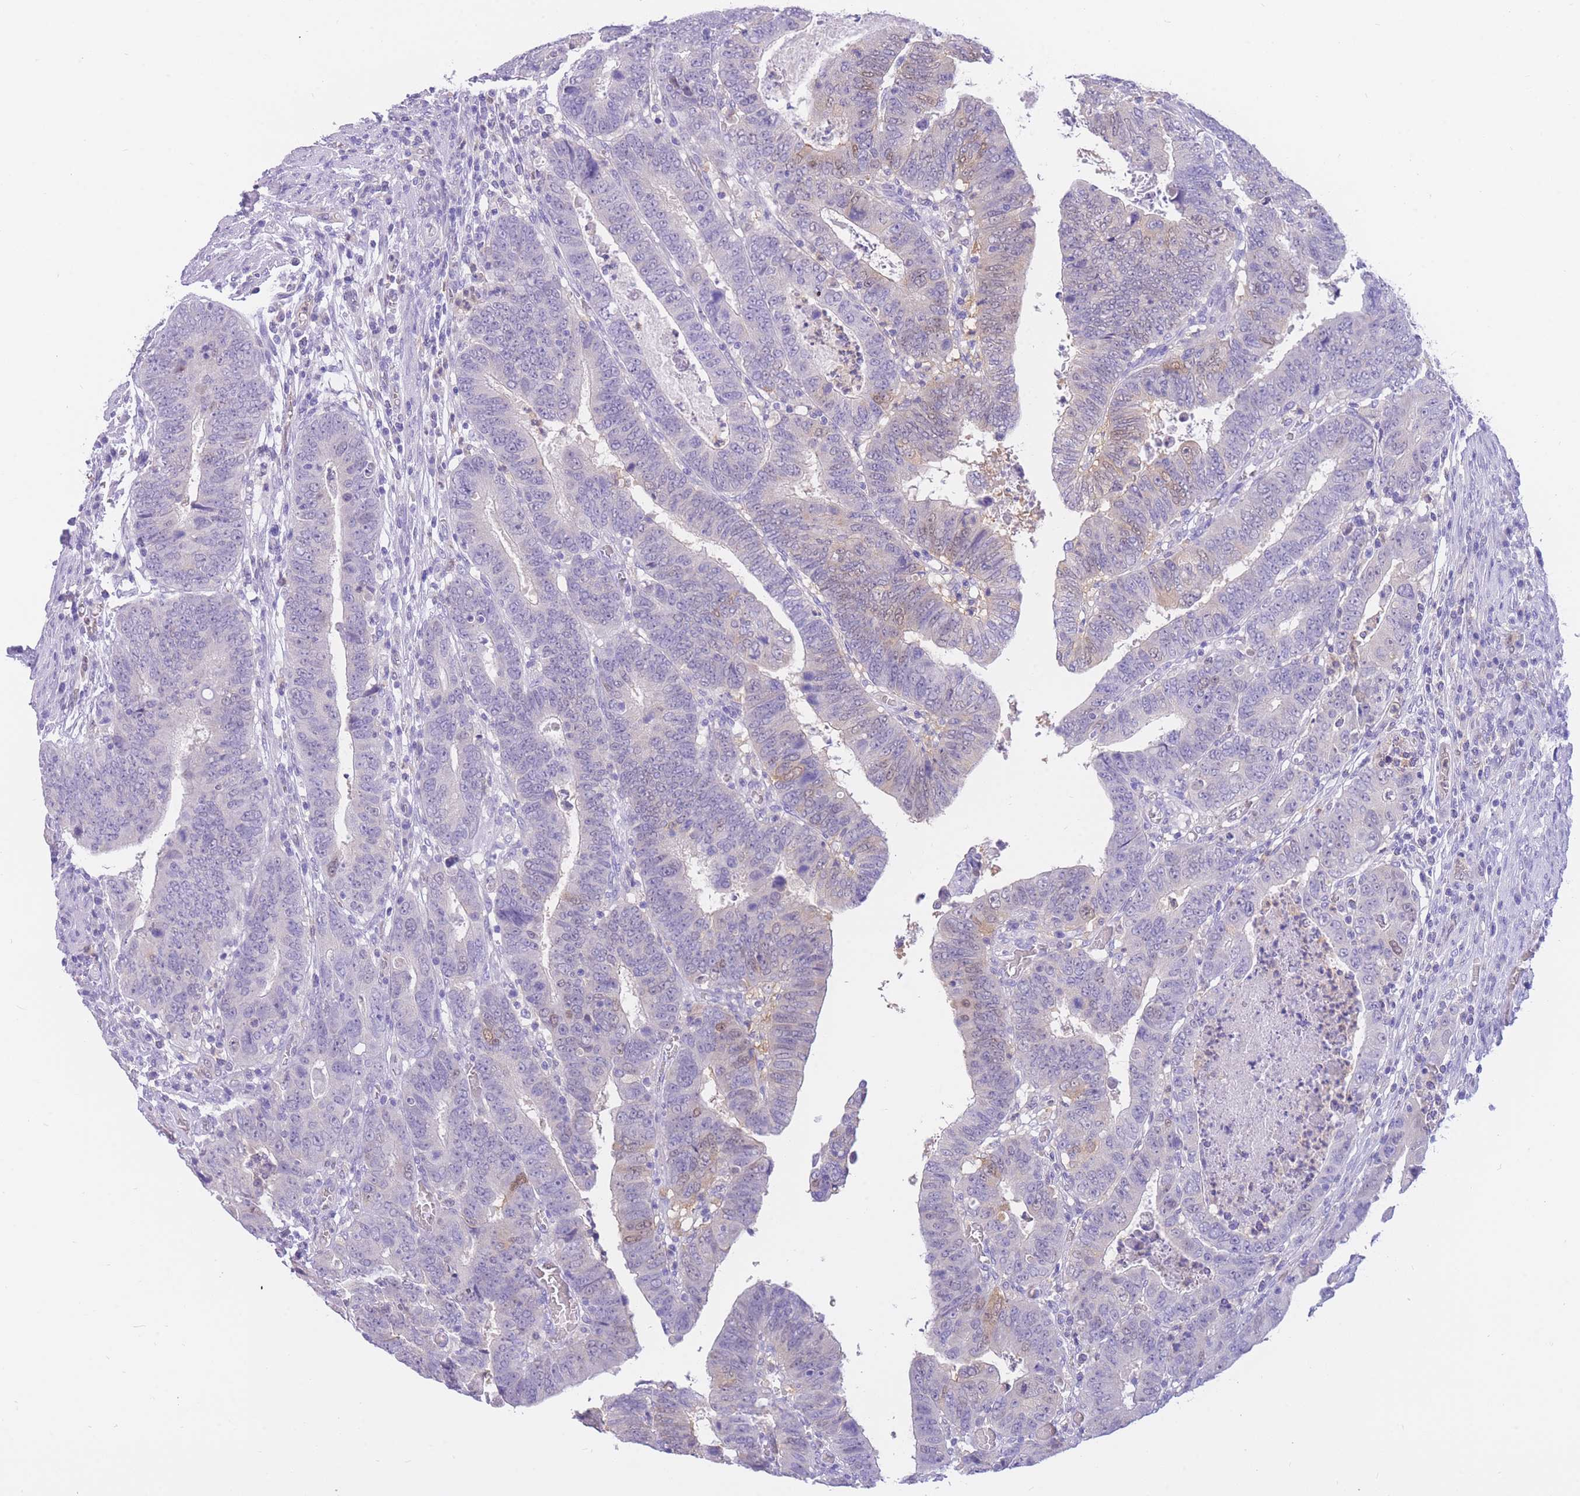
{"staining": {"intensity": "negative", "quantity": "none", "location": "none"}, "tissue": "colorectal cancer", "cell_type": "Tumor cells", "image_type": "cancer", "snomed": [{"axis": "morphology", "description": "Normal tissue, NOS"}, {"axis": "morphology", "description": "Adenocarcinoma, NOS"}, {"axis": "topography", "description": "Rectum"}], "caption": "An image of human adenocarcinoma (colorectal) is negative for staining in tumor cells.", "gene": "SULT1A1", "patient": {"sex": "female", "age": 65}}